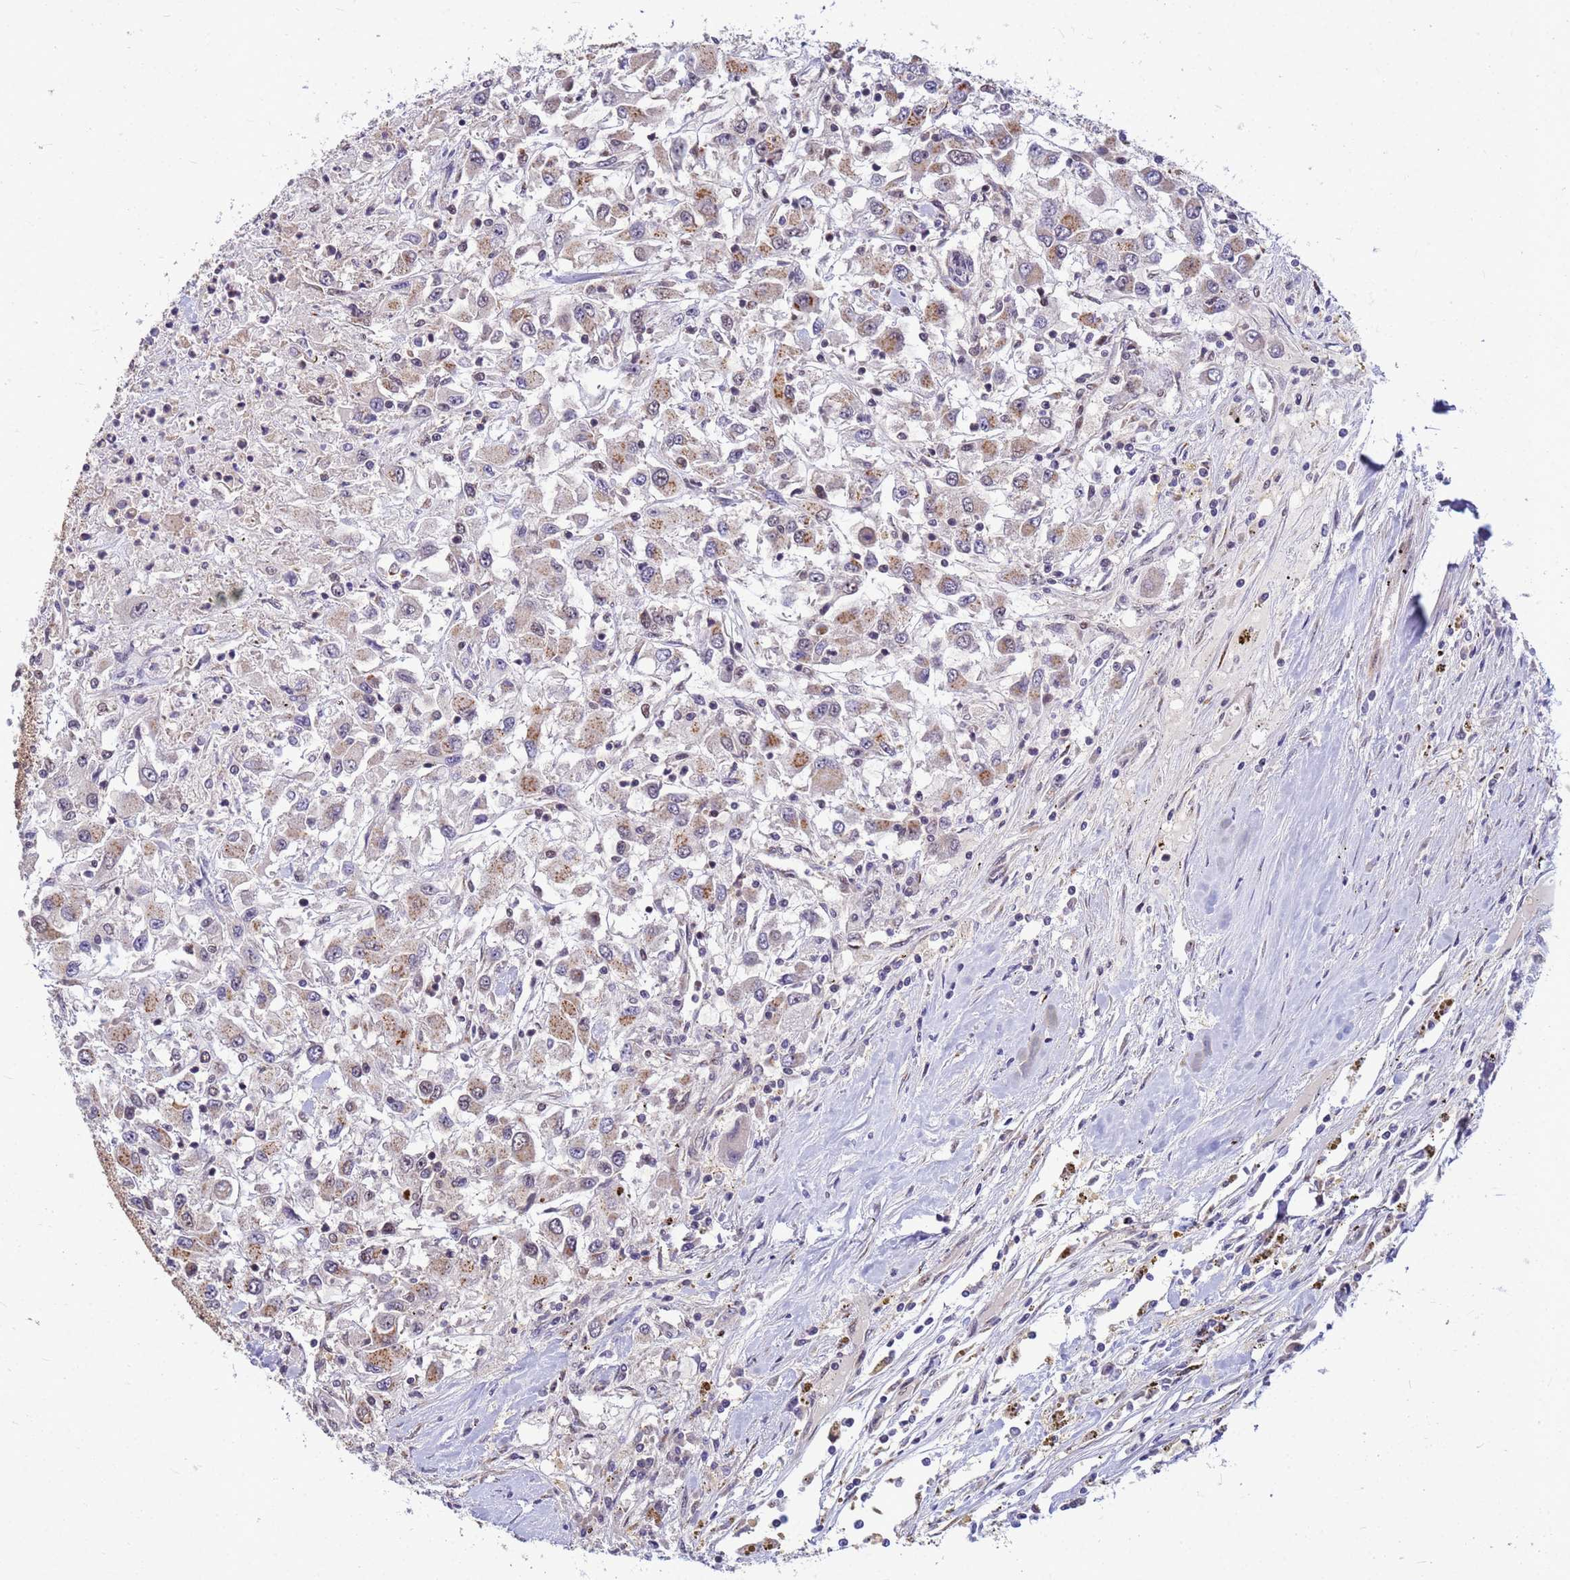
{"staining": {"intensity": "moderate", "quantity": ">75%", "location": "cytoplasmic/membranous"}, "tissue": "renal cancer", "cell_type": "Tumor cells", "image_type": "cancer", "snomed": [{"axis": "morphology", "description": "Adenocarcinoma, NOS"}, {"axis": "topography", "description": "Kidney"}], "caption": "Adenocarcinoma (renal) stained with a brown dye demonstrates moderate cytoplasmic/membranous positive staining in about >75% of tumor cells.", "gene": "NCBP2", "patient": {"sex": "female", "age": 67}}